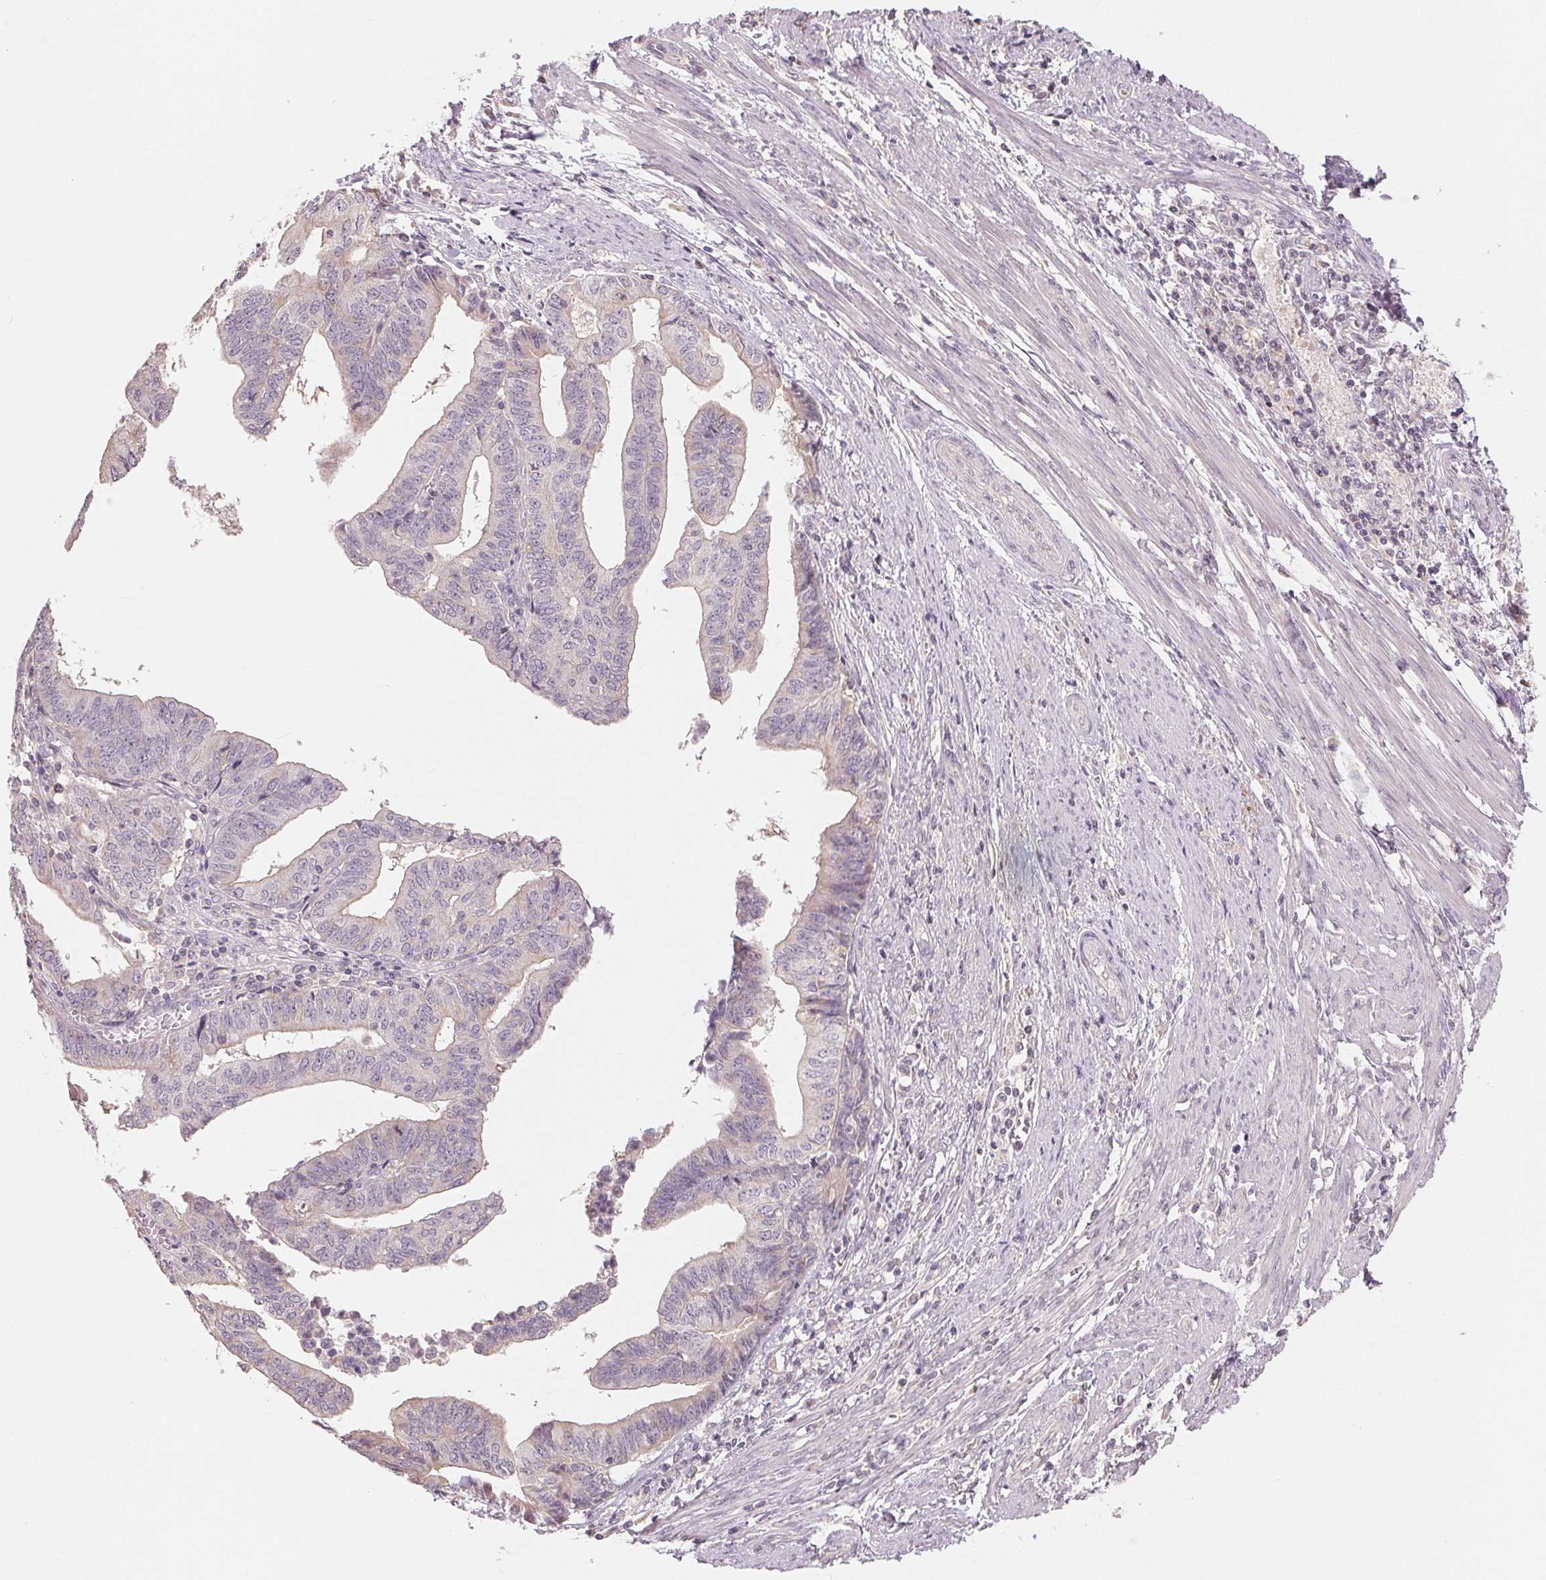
{"staining": {"intensity": "negative", "quantity": "none", "location": "none"}, "tissue": "endometrial cancer", "cell_type": "Tumor cells", "image_type": "cancer", "snomed": [{"axis": "morphology", "description": "Adenocarcinoma, NOS"}, {"axis": "topography", "description": "Endometrium"}], "caption": "High magnification brightfield microscopy of adenocarcinoma (endometrial) stained with DAB (brown) and counterstained with hematoxylin (blue): tumor cells show no significant positivity.", "gene": "AQP8", "patient": {"sex": "female", "age": 65}}